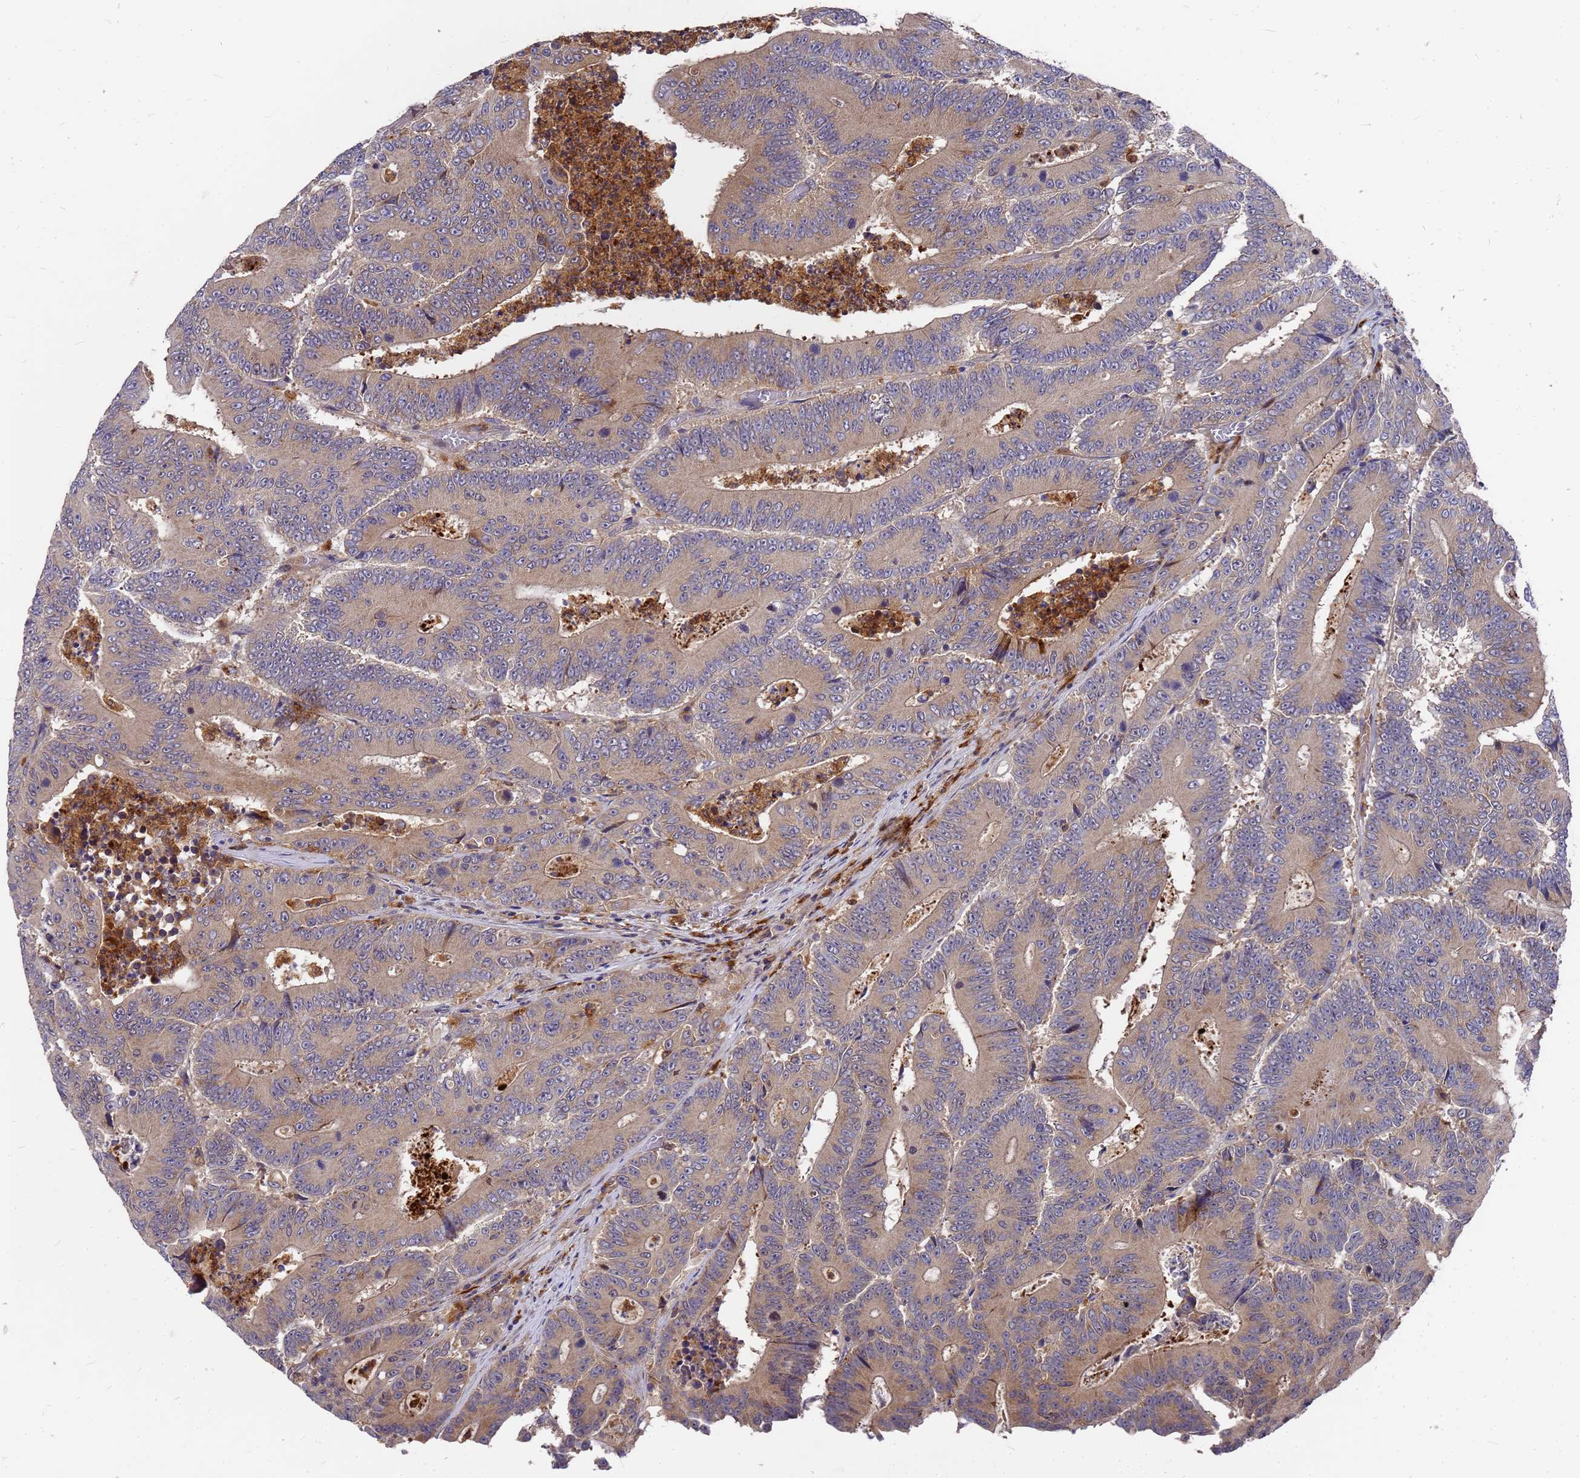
{"staining": {"intensity": "weak", "quantity": ">75%", "location": "cytoplasmic/membranous"}, "tissue": "colorectal cancer", "cell_type": "Tumor cells", "image_type": "cancer", "snomed": [{"axis": "morphology", "description": "Adenocarcinoma, NOS"}, {"axis": "topography", "description": "Colon"}], "caption": "Colorectal cancer was stained to show a protein in brown. There is low levels of weak cytoplasmic/membranous staining in approximately >75% of tumor cells.", "gene": "ZNF717", "patient": {"sex": "male", "age": 83}}